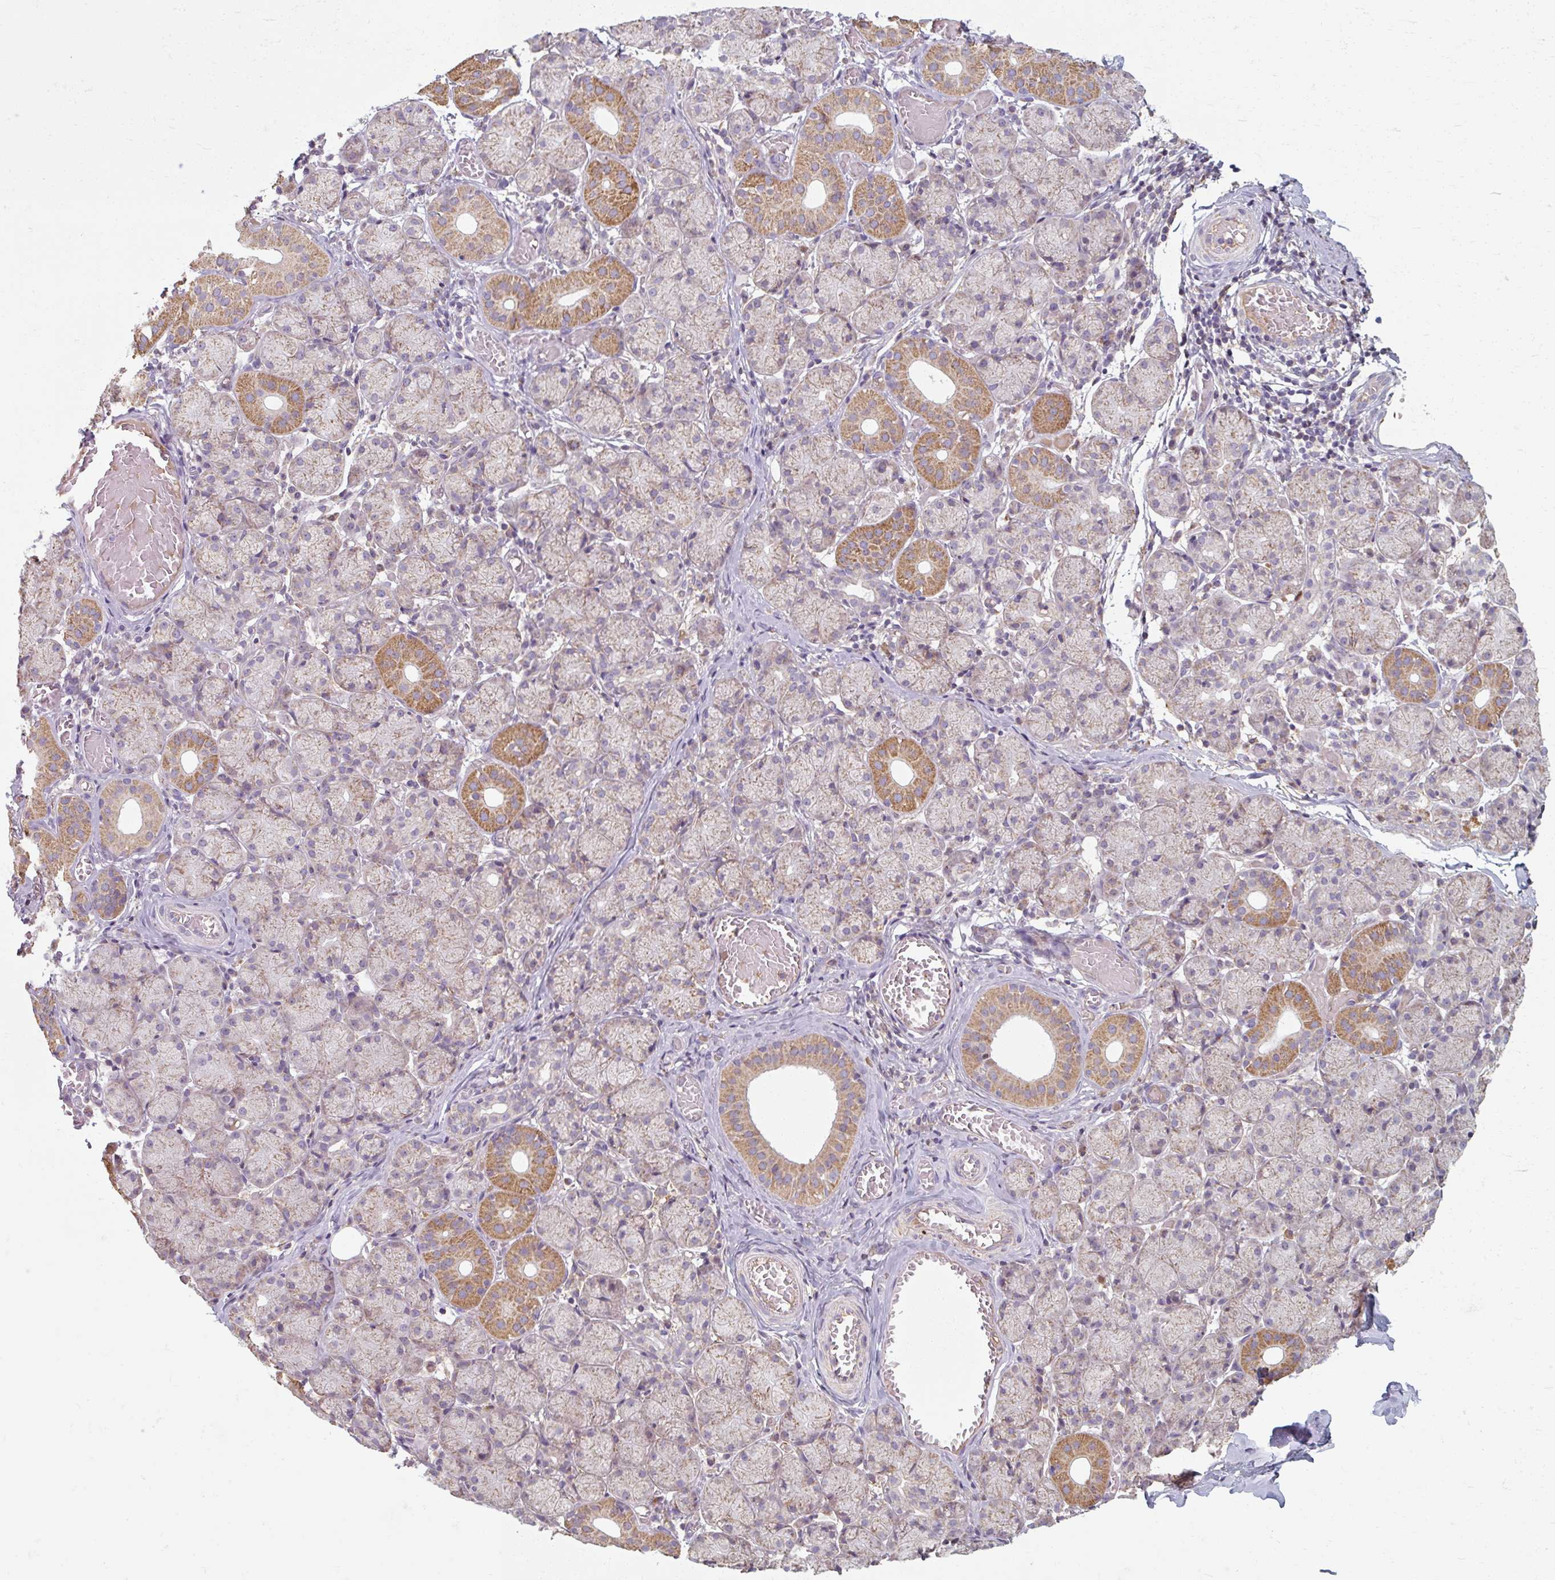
{"staining": {"intensity": "moderate", "quantity": "<25%", "location": "cytoplasmic/membranous"}, "tissue": "salivary gland", "cell_type": "Glandular cells", "image_type": "normal", "snomed": [{"axis": "morphology", "description": "Normal tissue, NOS"}, {"axis": "topography", "description": "Salivary gland"}], "caption": "A brown stain labels moderate cytoplasmic/membranous staining of a protein in glandular cells of normal human salivary gland. The staining is performed using DAB brown chromogen to label protein expression. The nuclei are counter-stained blue using hematoxylin.", "gene": "TSEN54", "patient": {"sex": "female", "age": 24}}